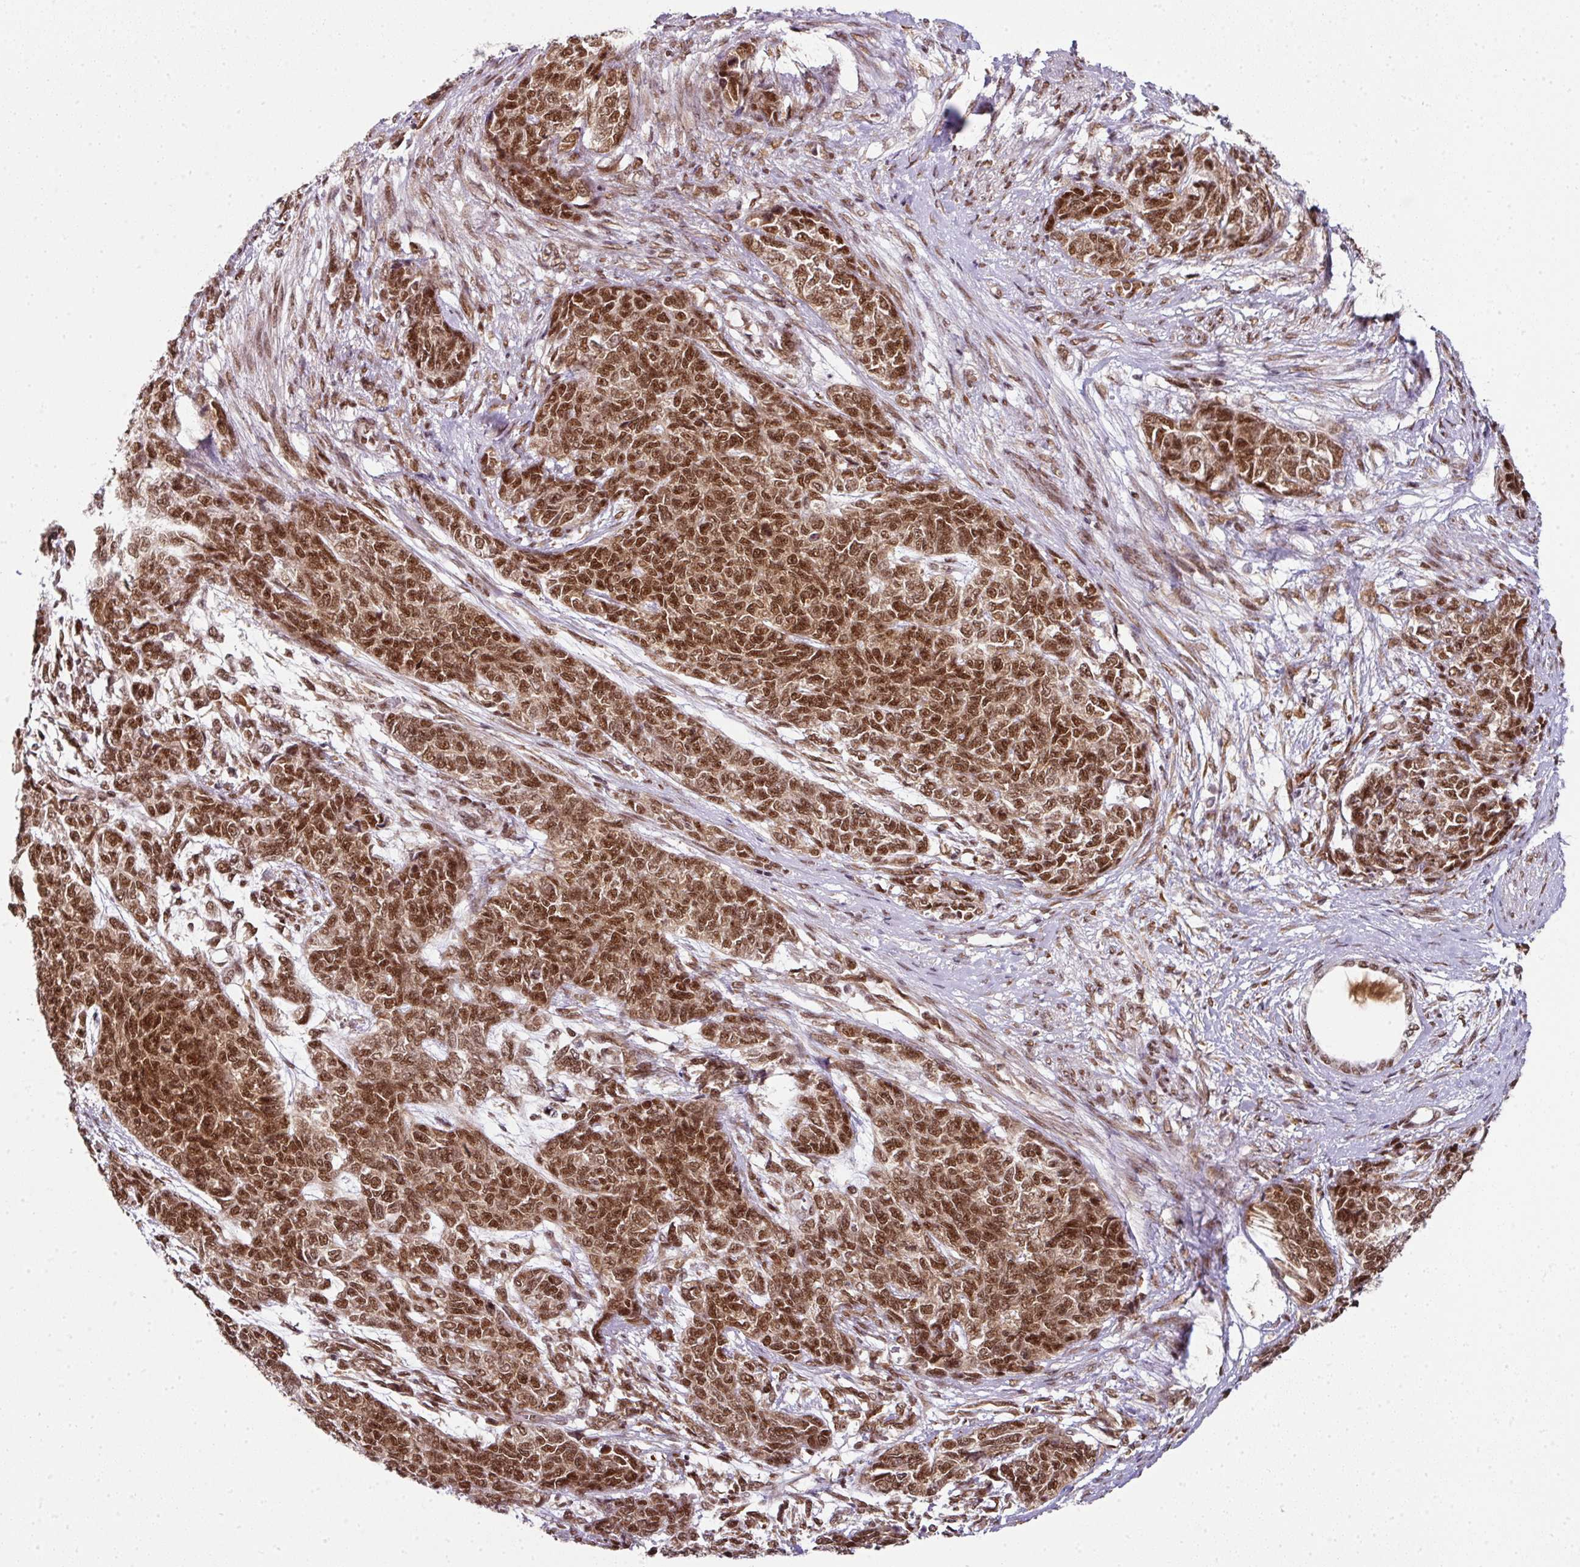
{"staining": {"intensity": "strong", "quantity": ">75%", "location": "nuclear"}, "tissue": "cervical cancer", "cell_type": "Tumor cells", "image_type": "cancer", "snomed": [{"axis": "morphology", "description": "Squamous cell carcinoma, NOS"}, {"axis": "topography", "description": "Cervix"}], "caption": "A high-resolution histopathology image shows IHC staining of squamous cell carcinoma (cervical), which displays strong nuclear positivity in about >75% of tumor cells. The staining is performed using DAB (3,3'-diaminobenzidine) brown chromogen to label protein expression. The nuclei are counter-stained blue using hematoxylin.", "gene": "NFYA", "patient": {"sex": "female", "age": 63}}